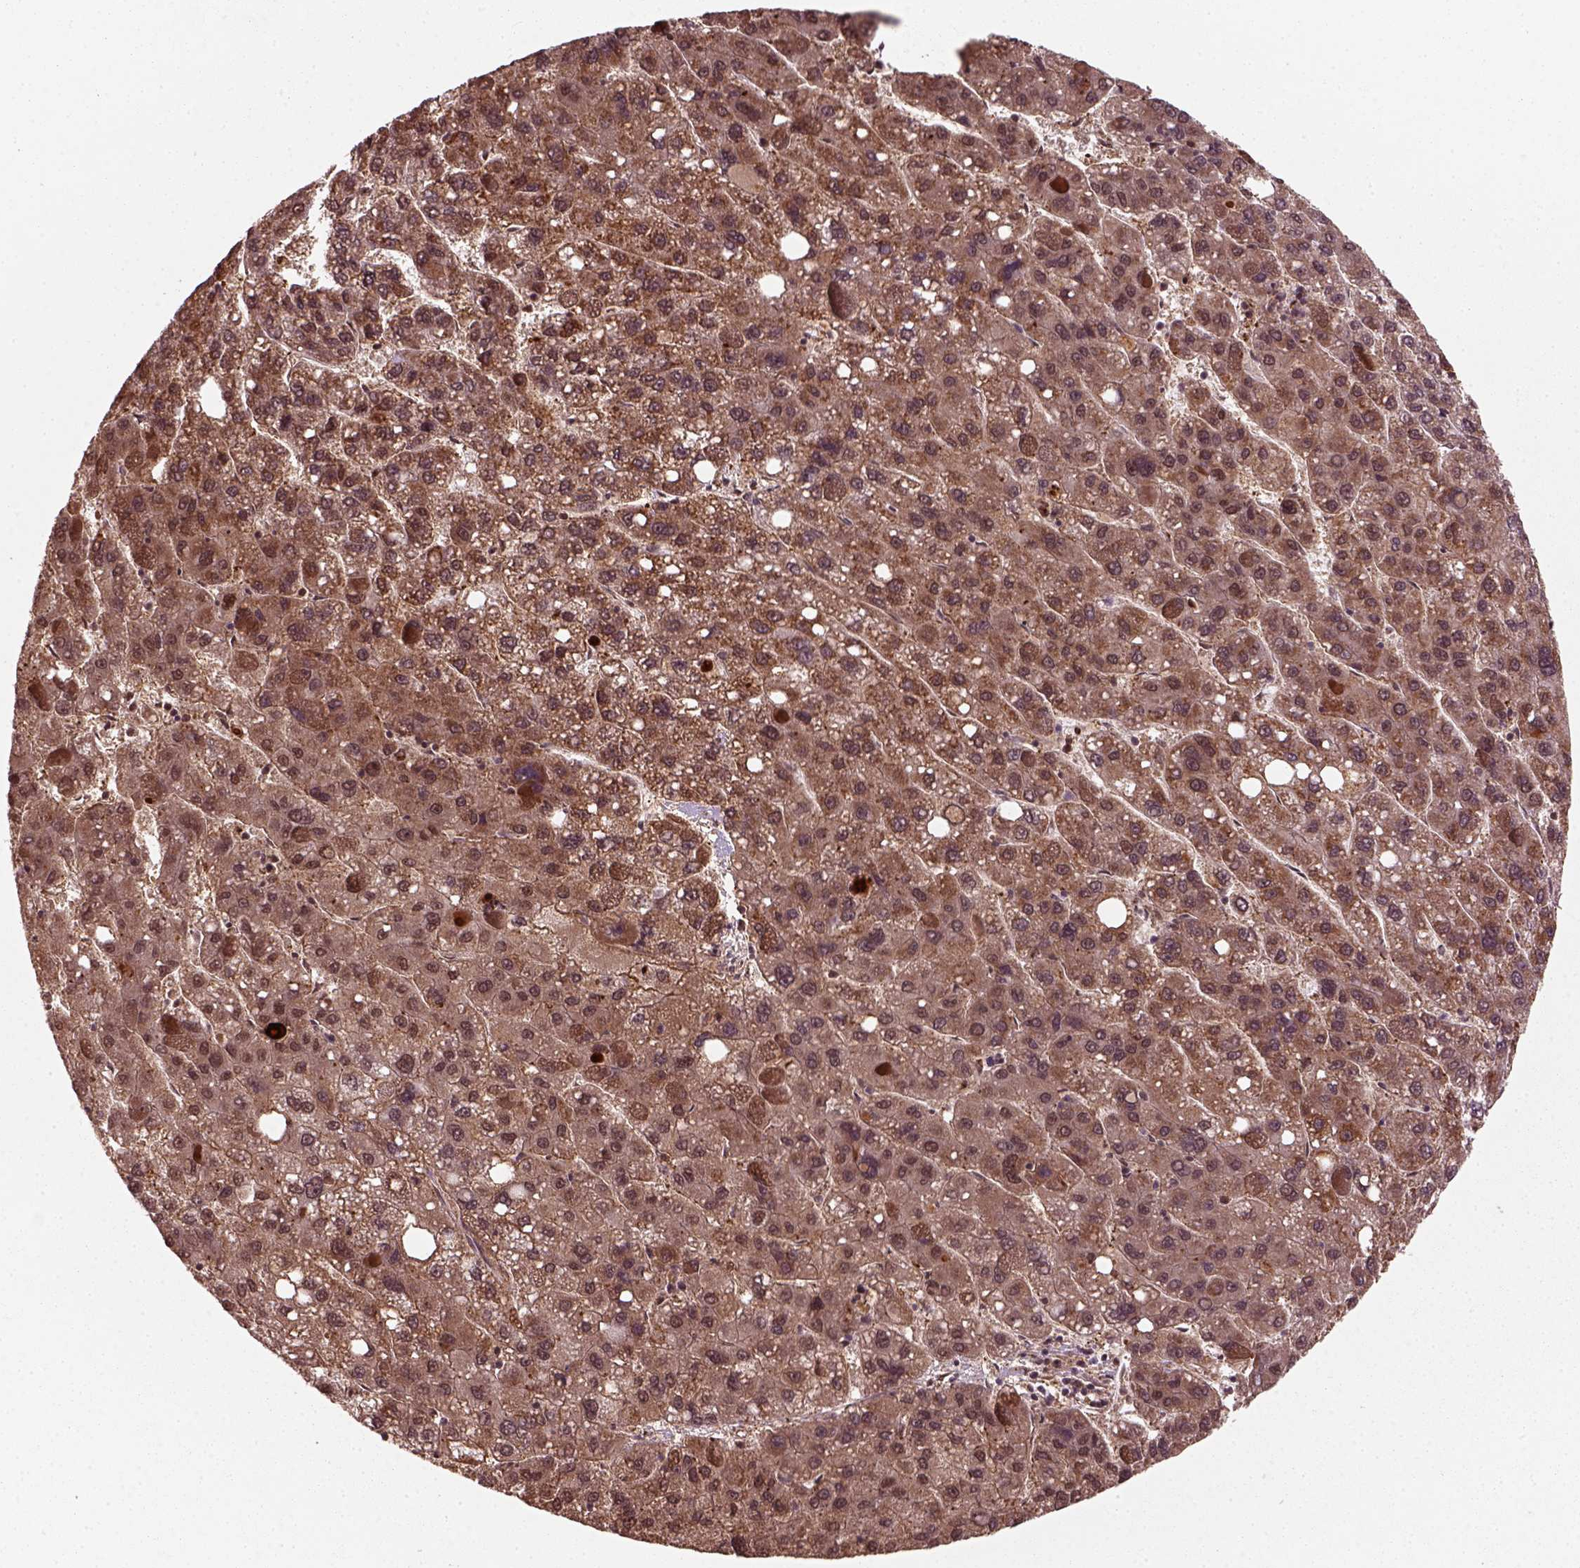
{"staining": {"intensity": "moderate", "quantity": ">75%", "location": "cytoplasmic/membranous"}, "tissue": "liver cancer", "cell_type": "Tumor cells", "image_type": "cancer", "snomed": [{"axis": "morphology", "description": "Carcinoma, Hepatocellular, NOS"}, {"axis": "topography", "description": "Liver"}], "caption": "Liver hepatocellular carcinoma tissue demonstrates moderate cytoplasmic/membranous expression in approximately >75% of tumor cells", "gene": "NUDT9", "patient": {"sex": "female", "age": 82}}